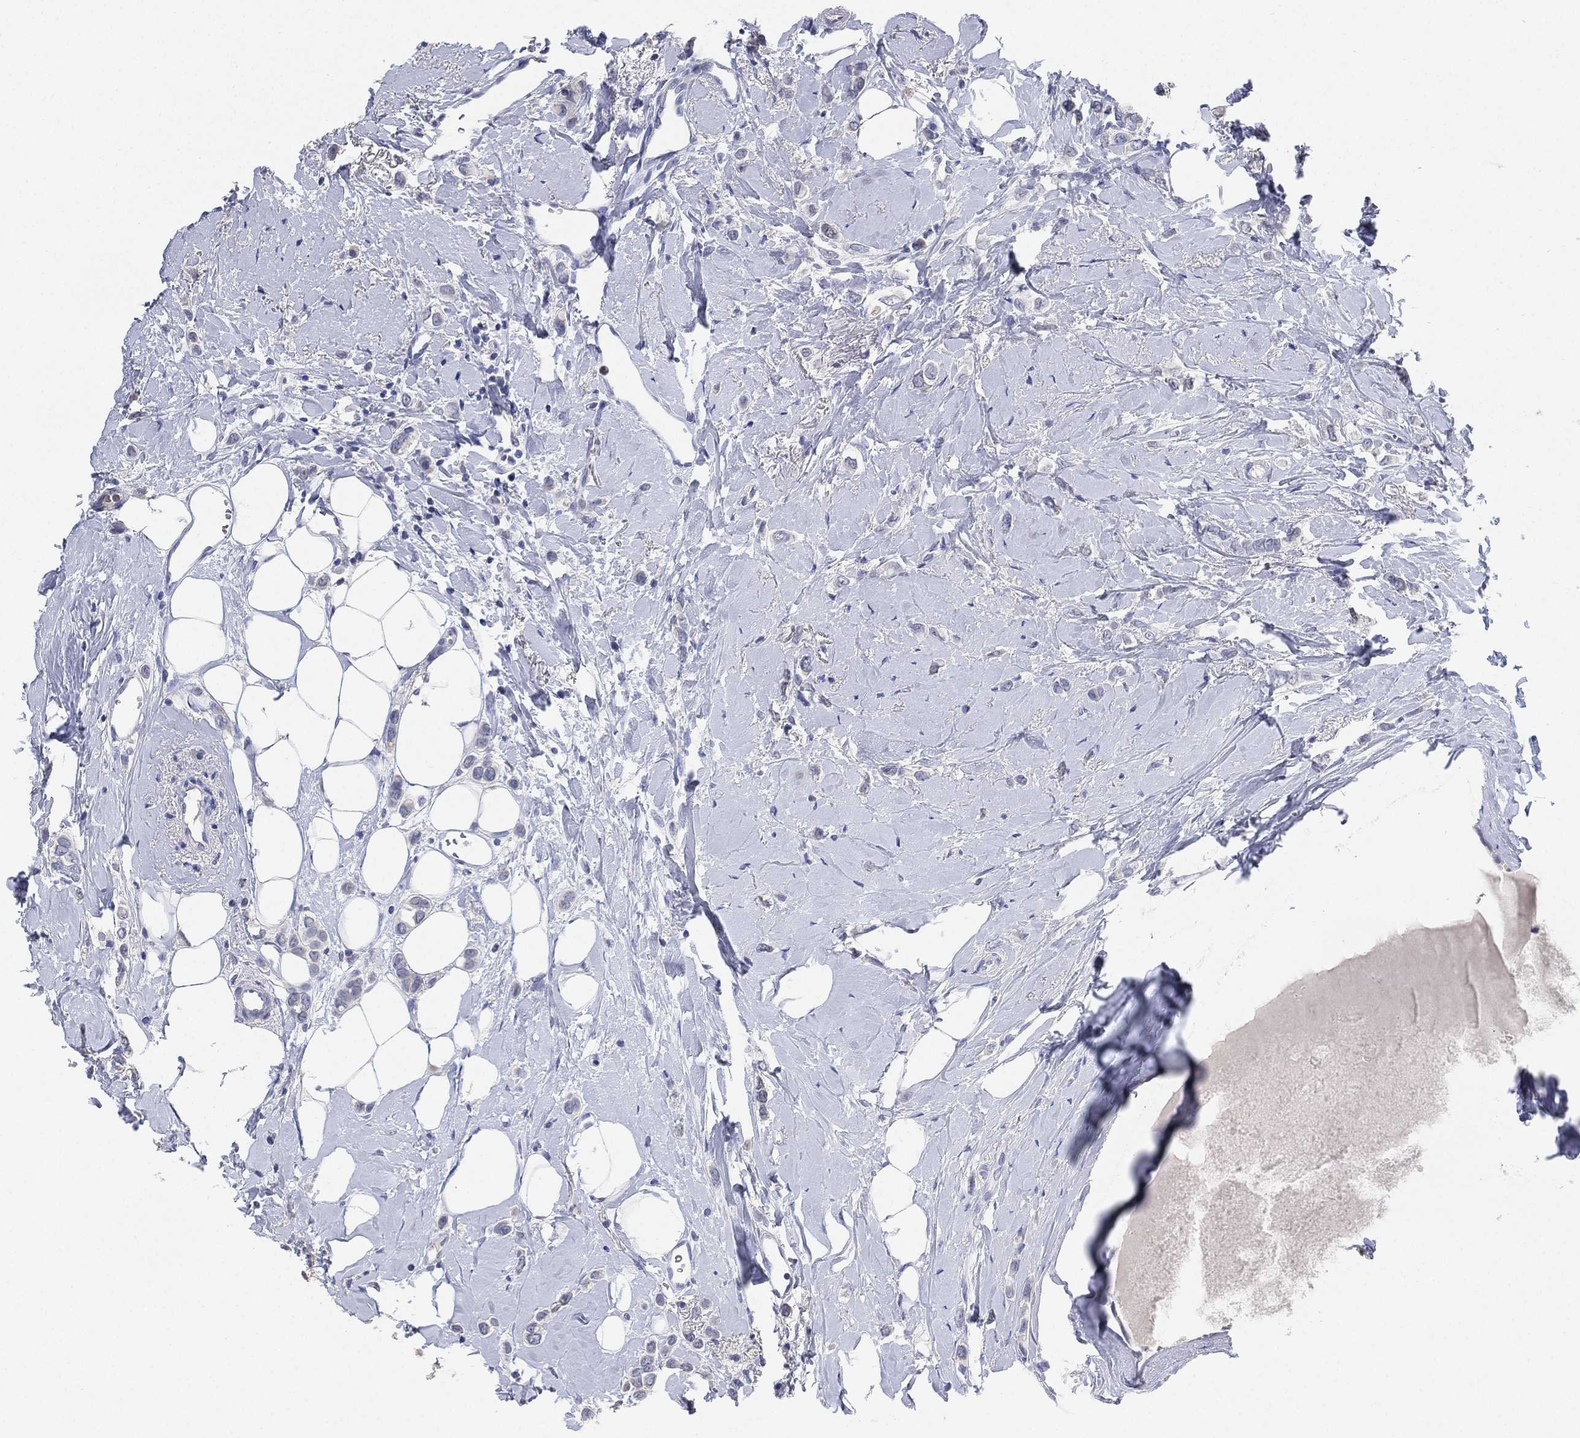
{"staining": {"intensity": "negative", "quantity": "none", "location": "none"}, "tissue": "breast cancer", "cell_type": "Tumor cells", "image_type": "cancer", "snomed": [{"axis": "morphology", "description": "Lobular carcinoma"}, {"axis": "topography", "description": "Breast"}], "caption": "IHC image of breast lobular carcinoma stained for a protein (brown), which displays no expression in tumor cells.", "gene": "IYD", "patient": {"sex": "female", "age": 66}}